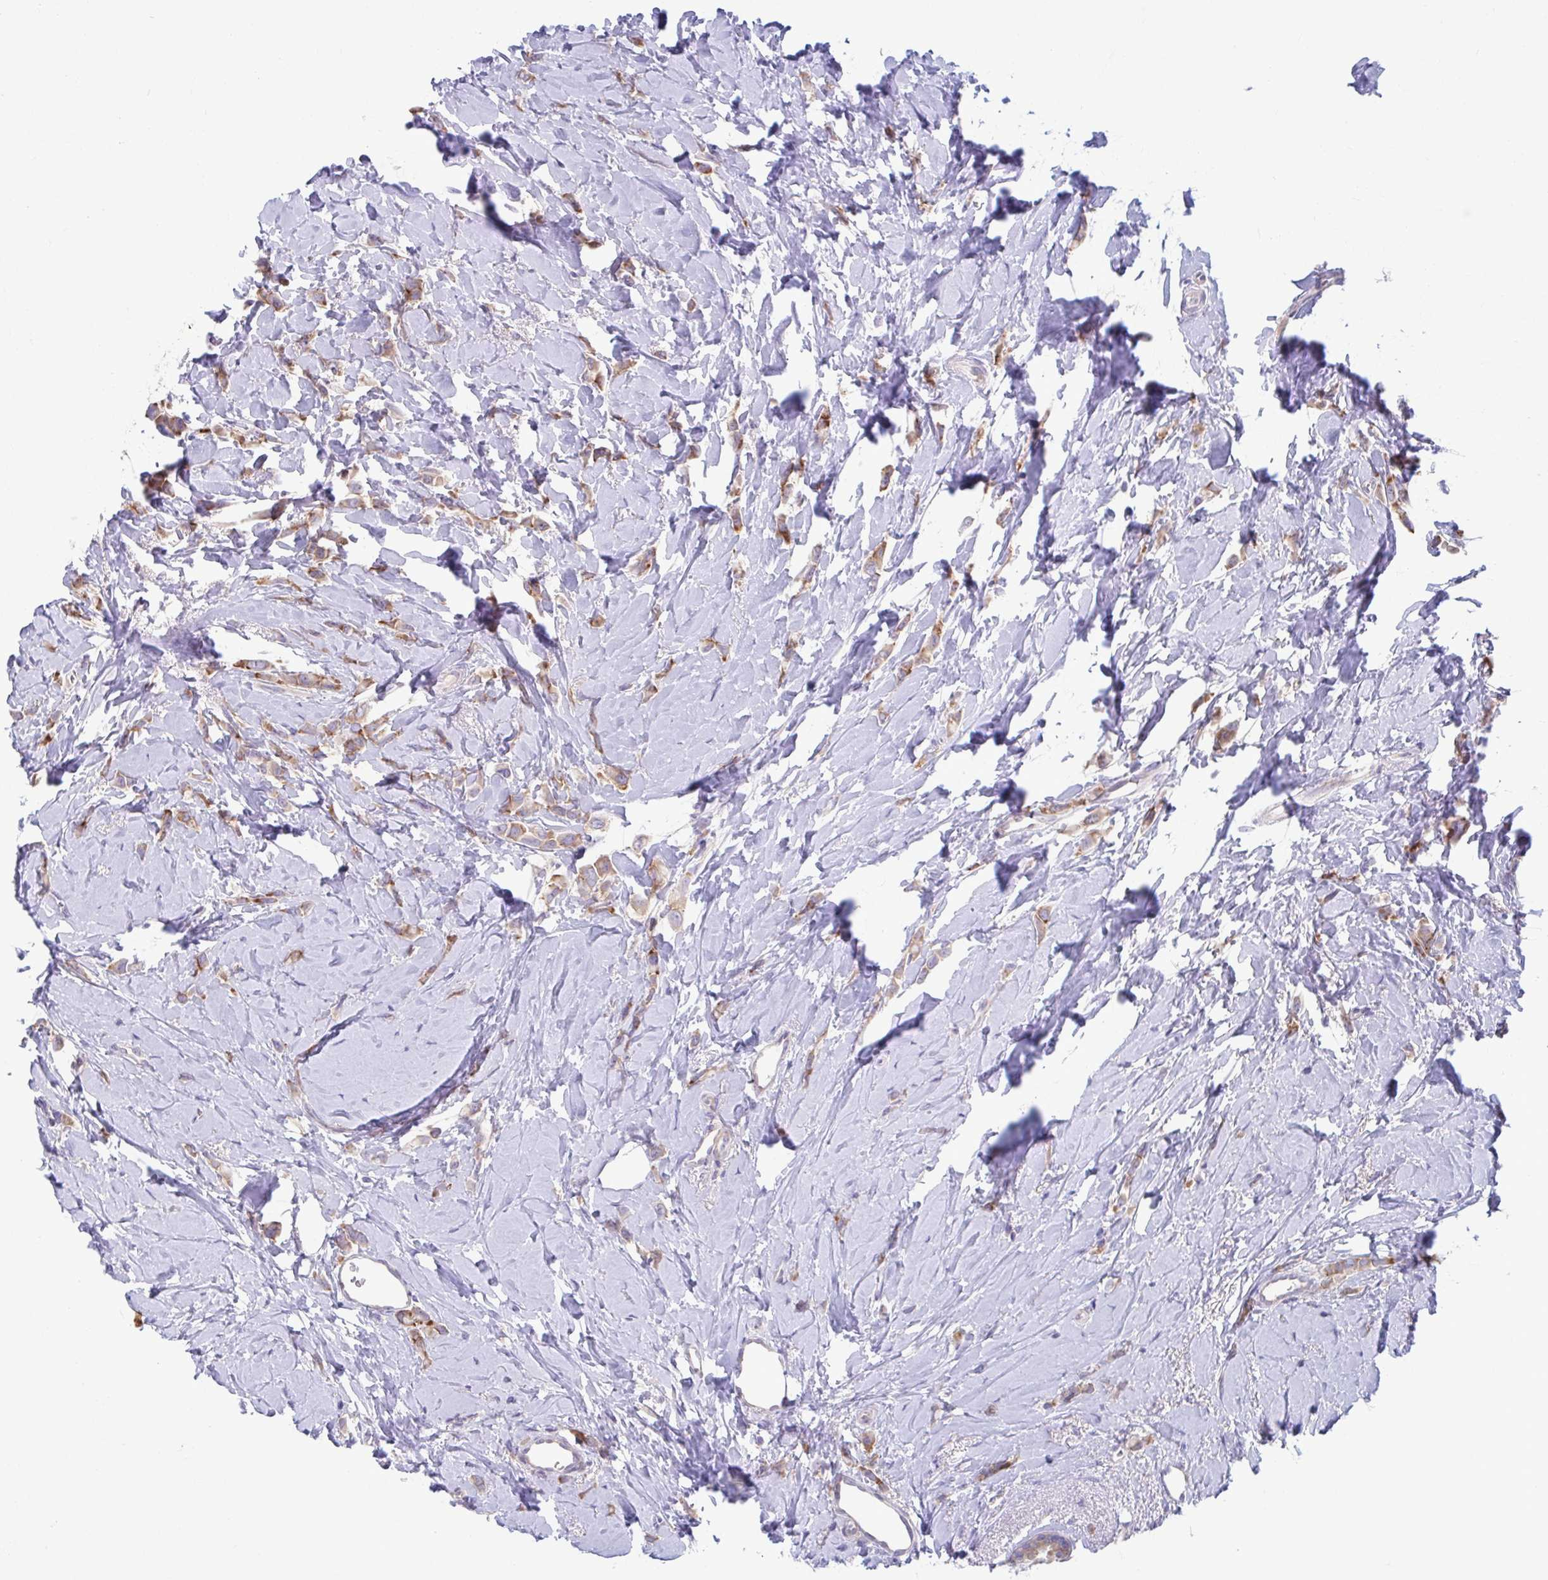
{"staining": {"intensity": "weak", "quantity": ">75%", "location": "cytoplasmic/membranous"}, "tissue": "breast cancer", "cell_type": "Tumor cells", "image_type": "cancer", "snomed": [{"axis": "morphology", "description": "Lobular carcinoma"}, {"axis": "topography", "description": "Breast"}], "caption": "Immunohistochemistry (DAB) staining of human breast lobular carcinoma displays weak cytoplasmic/membranous protein positivity in about >75% of tumor cells. The protein is shown in brown color, while the nuclei are stained blue.", "gene": "TMEM108", "patient": {"sex": "female", "age": 66}}